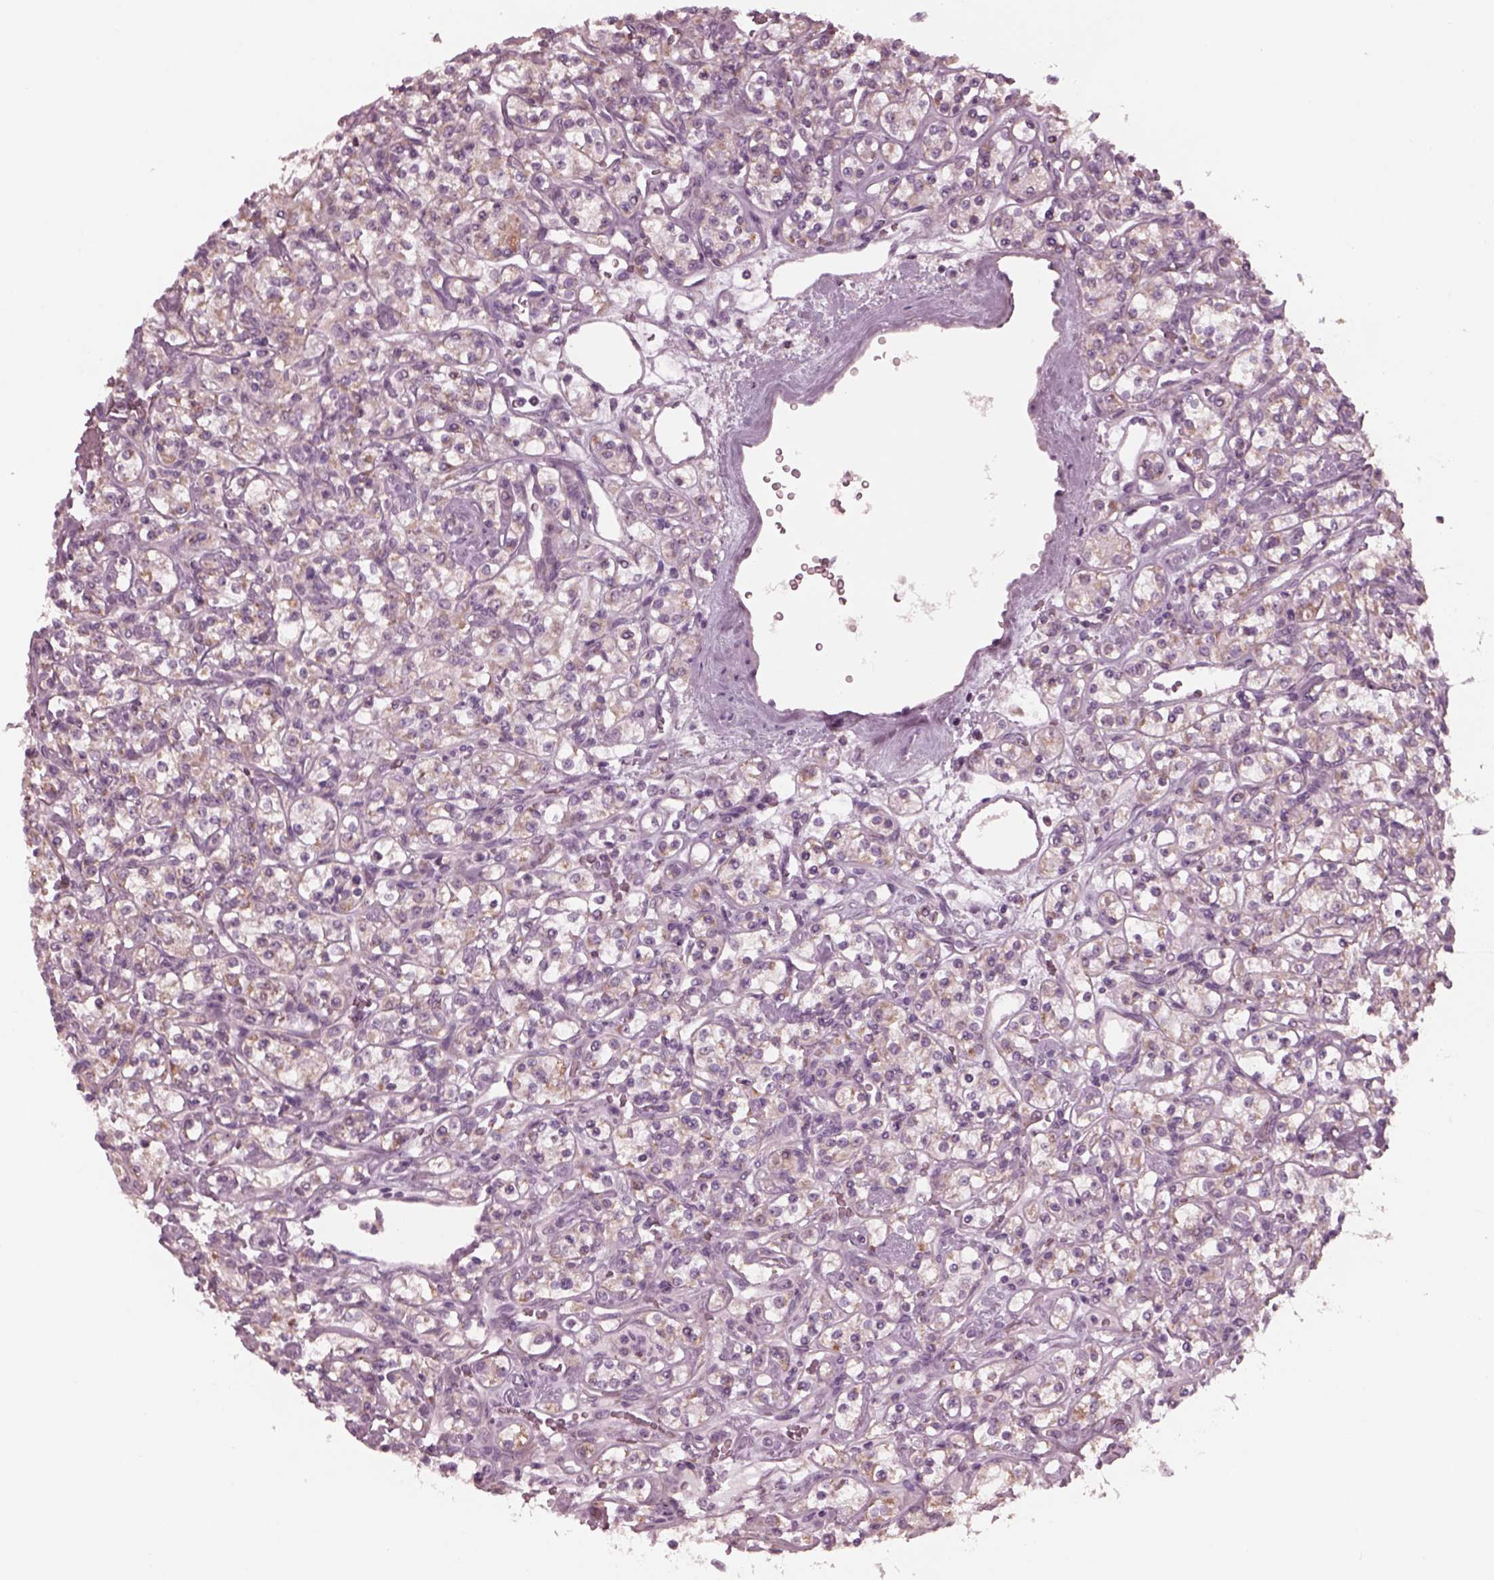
{"staining": {"intensity": "moderate", "quantity": "<25%", "location": "cytoplasmic/membranous"}, "tissue": "renal cancer", "cell_type": "Tumor cells", "image_type": "cancer", "snomed": [{"axis": "morphology", "description": "Adenocarcinoma, NOS"}, {"axis": "topography", "description": "Kidney"}], "caption": "This photomicrograph displays renal cancer stained with IHC to label a protein in brown. The cytoplasmic/membranous of tumor cells show moderate positivity for the protein. Nuclei are counter-stained blue.", "gene": "CELSR3", "patient": {"sex": "male", "age": 77}}